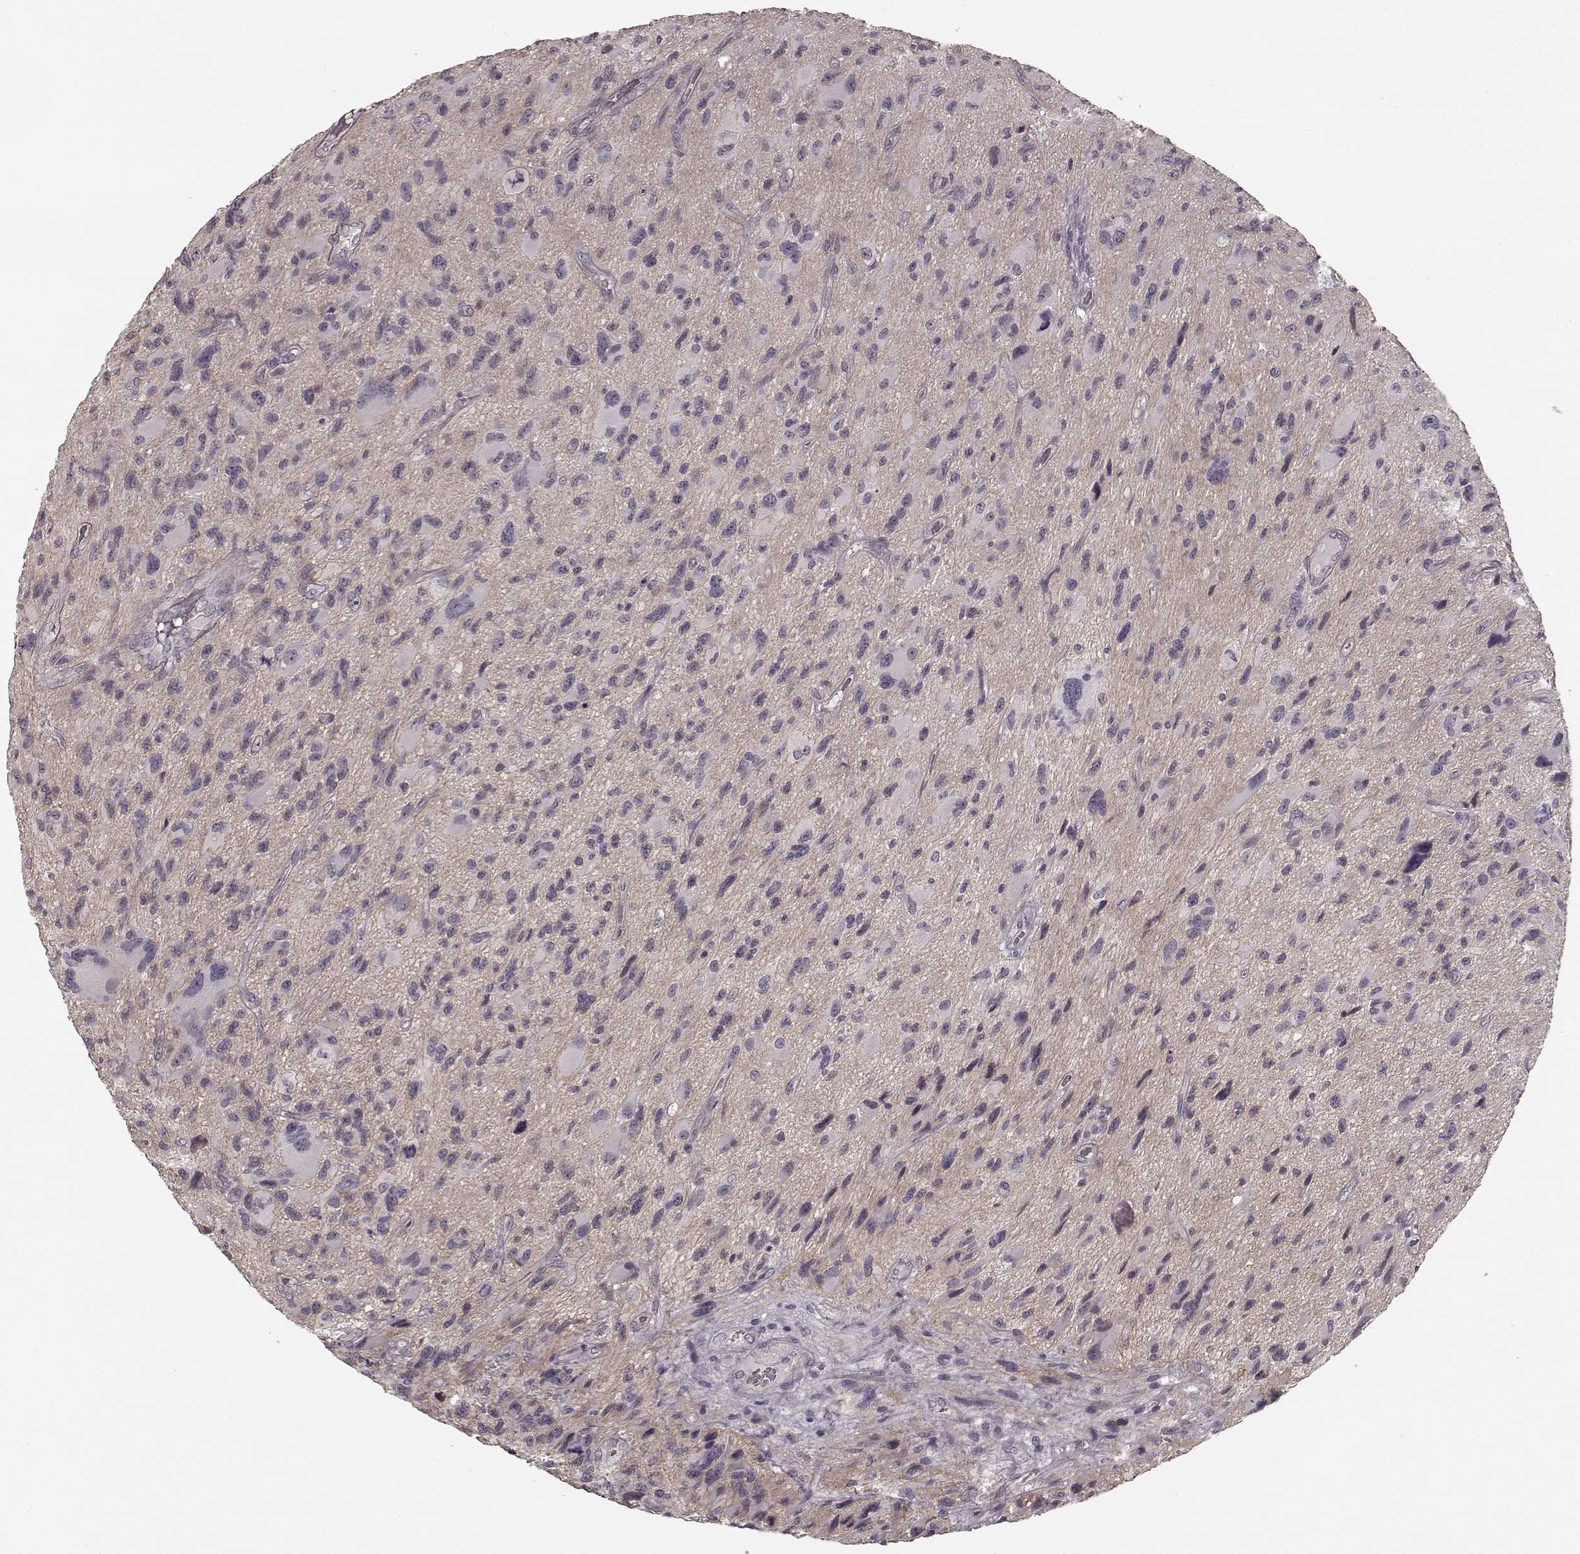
{"staining": {"intensity": "negative", "quantity": "none", "location": "none"}, "tissue": "glioma", "cell_type": "Tumor cells", "image_type": "cancer", "snomed": [{"axis": "morphology", "description": "Glioma, malignant, NOS"}, {"axis": "morphology", "description": "Glioma, malignant, High grade"}, {"axis": "topography", "description": "Brain"}], "caption": "Glioma (malignant) was stained to show a protein in brown. There is no significant expression in tumor cells.", "gene": "PRKCE", "patient": {"sex": "female", "age": 71}}